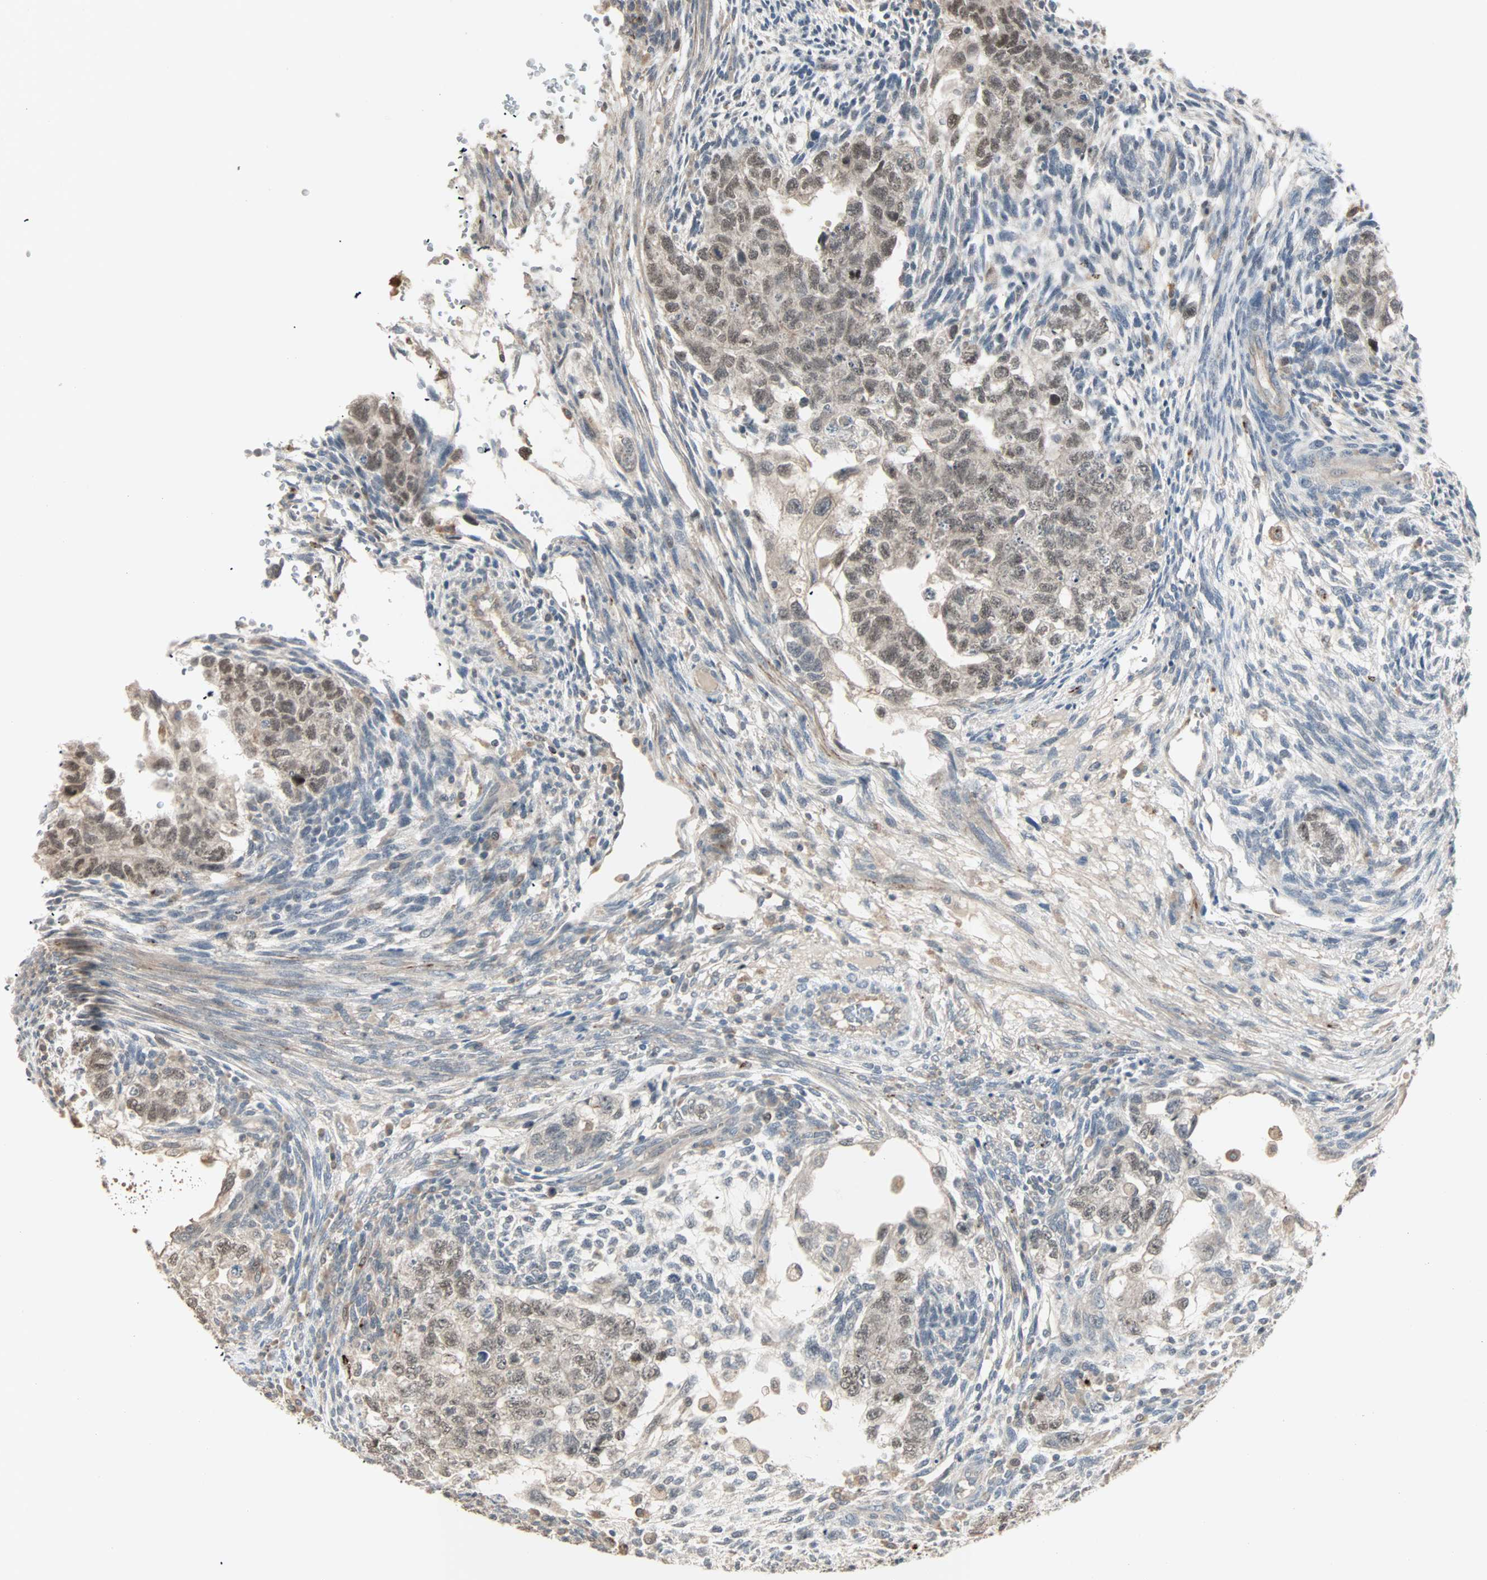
{"staining": {"intensity": "moderate", "quantity": ">75%", "location": "cytoplasmic/membranous,nuclear"}, "tissue": "testis cancer", "cell_type": "Tumor cells", "image_type": "cancer", "snomed": [{"axis": "morphology", "description": "Normal tissue, NOS"}, {"axis": "morphology", "description": "Carcinoma, Embryonal, NOS"}, {"axis": "topography", "description": "Testis"}], "caption": "Testis cancer stained with IHC displays moderate cytoplasmic/membranous and nuclear staining in approximately >75% of tumor cells.", "gene": "KDM4A", "patient": {"sex": "male", "age": 36}}